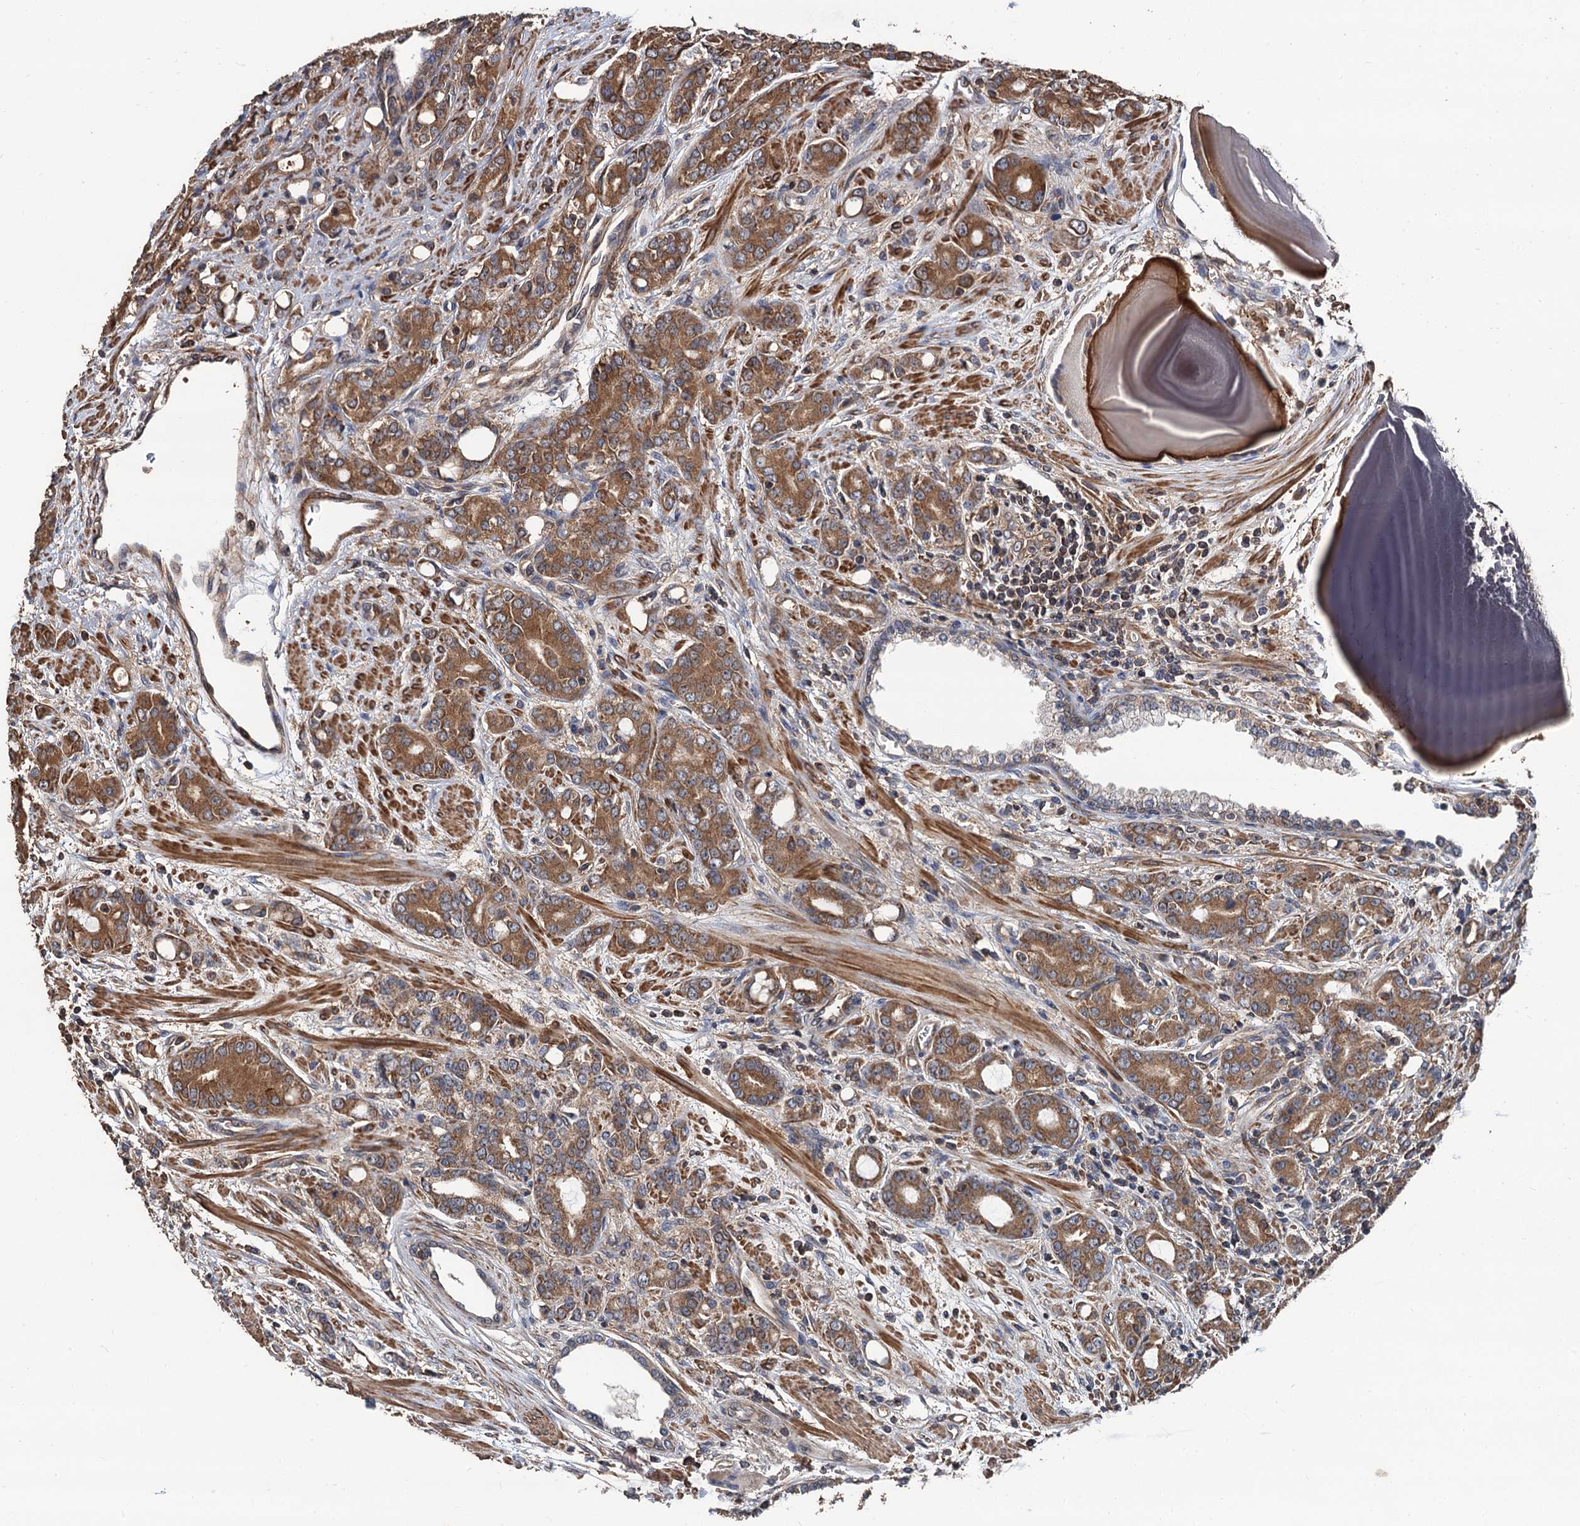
{"staining": {"intensity": "moderate", "quantity": ">75%", "location": "cytoplasmic/membranous"}, "tissue": "prostate cancer", "cell_type": "Tumor cells", "image_type": "cancer", "snomed": [{"axis": "morphology", "description": "Adenocarcinoma, High grade"}, {"axis": "topography", "description": "Prostate"}], "caption": "Immunohistochemistry (IHC) image of prostate cancer stained for a protein (brown), which exhibits medium levels of moderate cytoplasmic/membranous expression in about >75% of tumor cells.", "gene": "PPP4R1", "patient": {"sex": "male", "age": 62}}